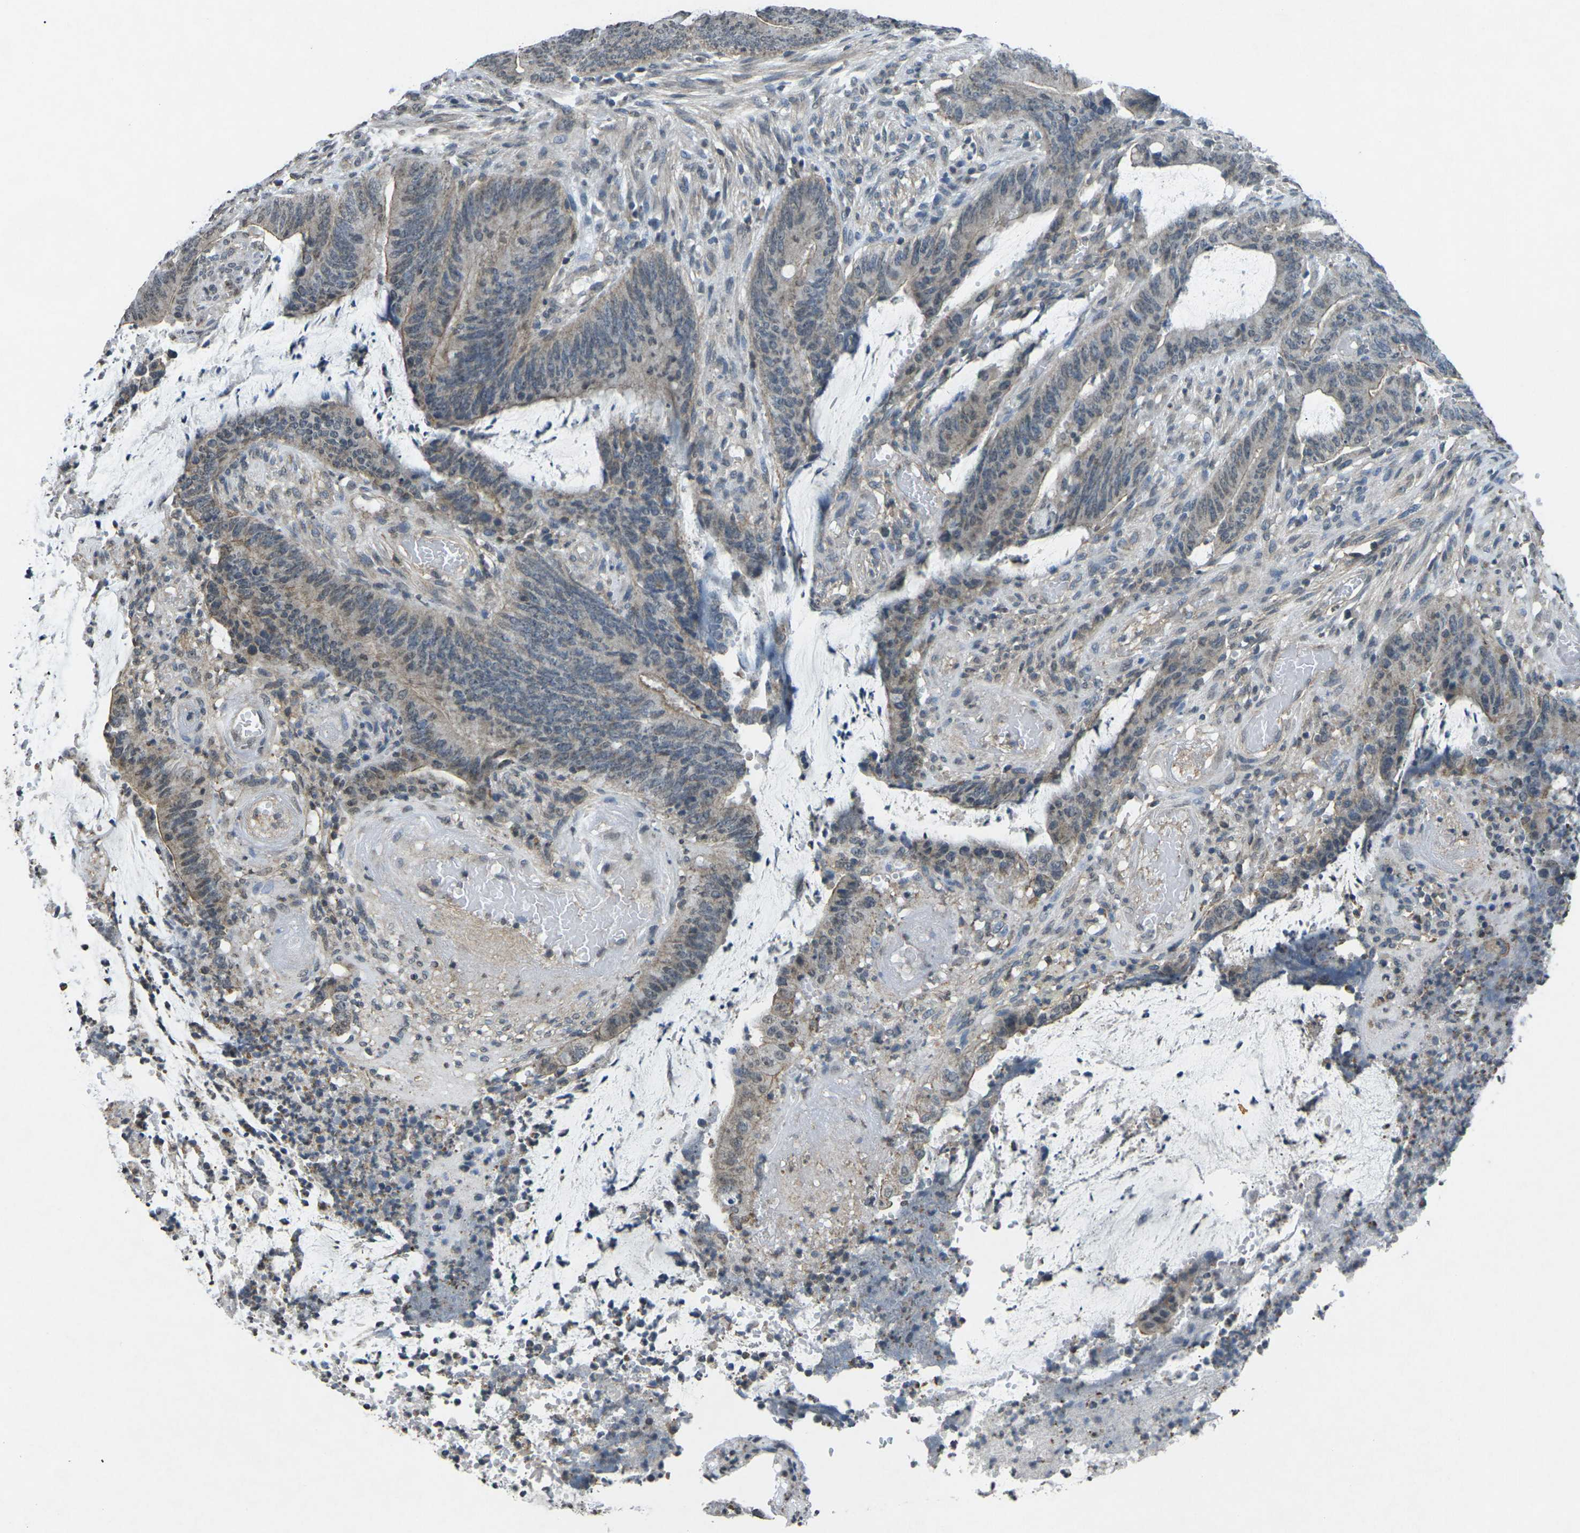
{"staining": {"intensity": "weak", "quantity": "25%-75%", "location": "cytoplasmic/membranous"}, "tissue": "colorectal cancer", "cell_type": "Tumor cells", "image_type": "cancer", "snomed": [{"axis": "morphology", "description": "Adenocarcinoma, NOS"}, {"axis": "topography", "description": "Rectum"}], "caption": "Immunohistochemistry of colorectal cancer displays low levels of weak cytoplasmic/membranous staining in approximately 25%-75% of tumor cells. The staining was performed using DAB (3,3'-diaminobenzidine), with brown indicating positive protein expression. Nuclei are stained blue with hematoxylin.", "gene": "TFR2", "patient": {"sex": "female", "age": 66}}